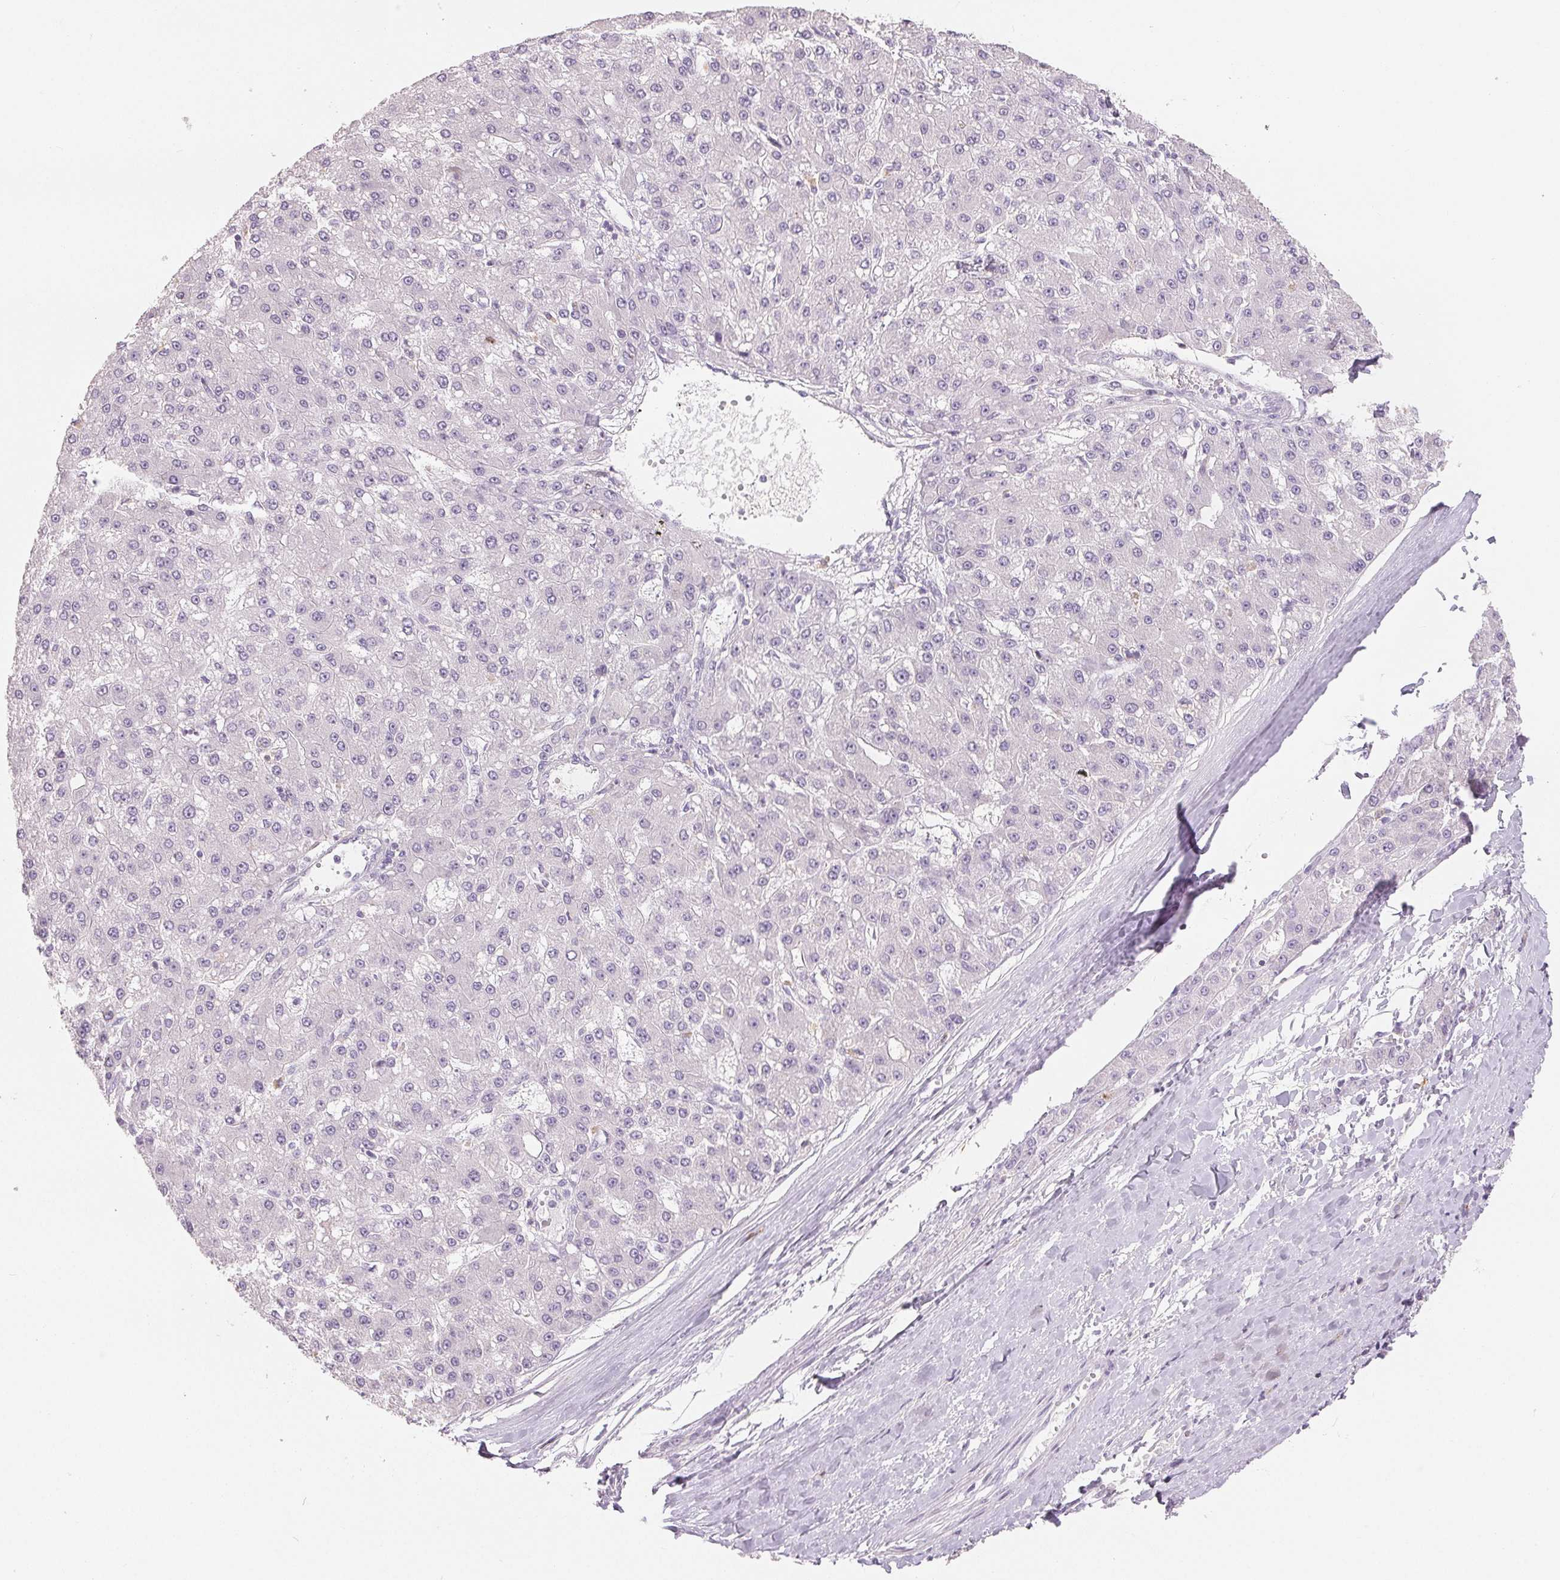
{"staining": {"intensity": "negative", "quantity": "none", "location": "none"}, "tissue": "liver cancer", "cell_type": "Tumor cells", "image_type": "cancer", "snomed": [{"axis": "morphology", "description": "Carcinoma, Hepatocellular, NOS"}, {"axis": "topography", "description": "Liver"}], "caption": "This is an IHC micrograph of human liver cancer (hepatocellular carcinoma). There is no expression in tumor cells.", "gene": "CD69", "patient": {"sex": "male", "age": 67}}